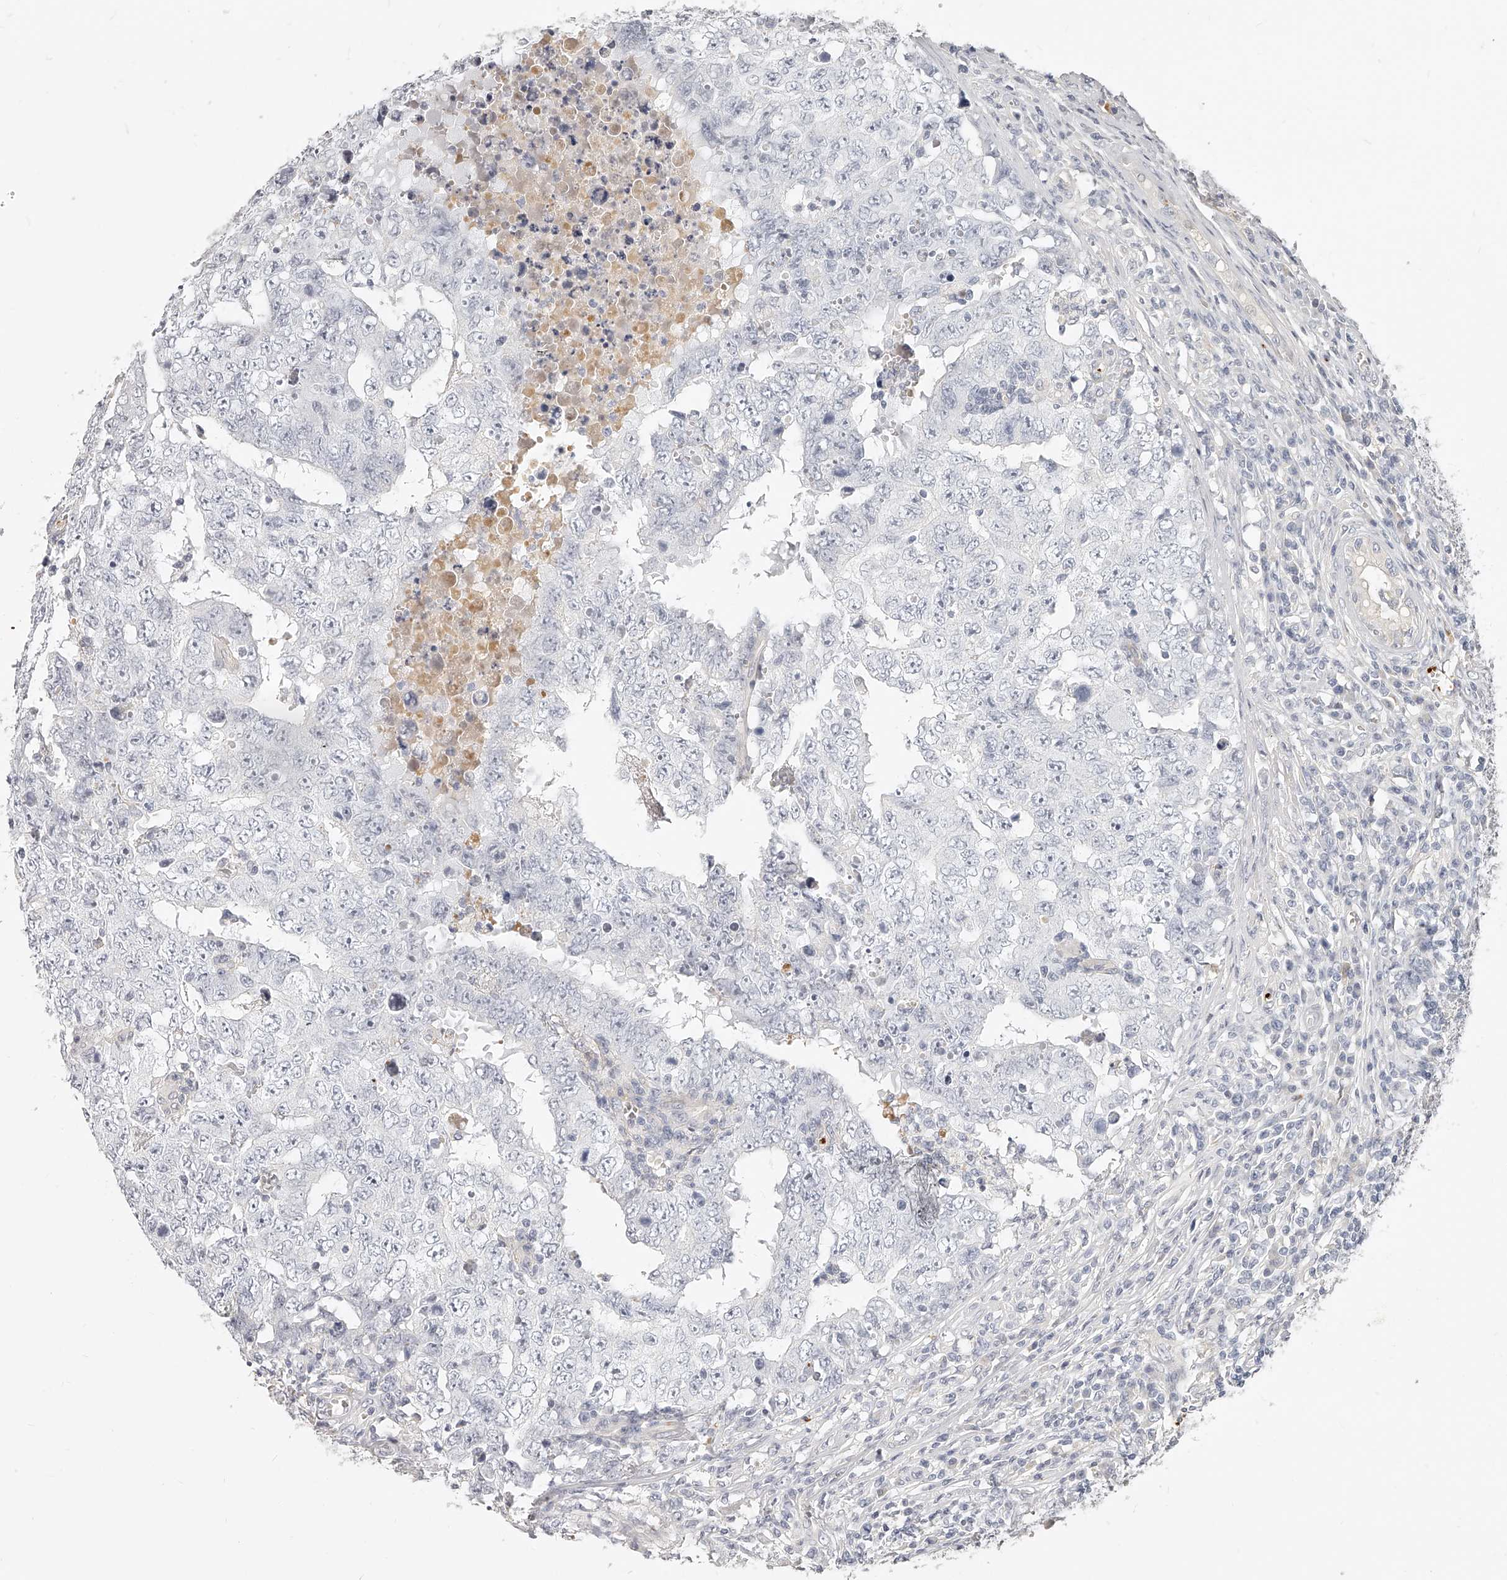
{"staining": {"intensity": "negative", "quantity": "none", "location": "none"}, "tissue": "testis cancer", "cell_type": "Tumor cells", "image_type": "cancer", "snomed": [{"axis": "morphology", "description": "Carcinoma, Embryonal, NOS"}, {"axis": "topography", "description": "Testis"}], "caption": "Immunohistochemistry (IHC) of human embryonal carcinoma (testis) shows no staining in tumor cells.", "gene": "ITGB3", "patient": {"sex": "male", "age": 26}}